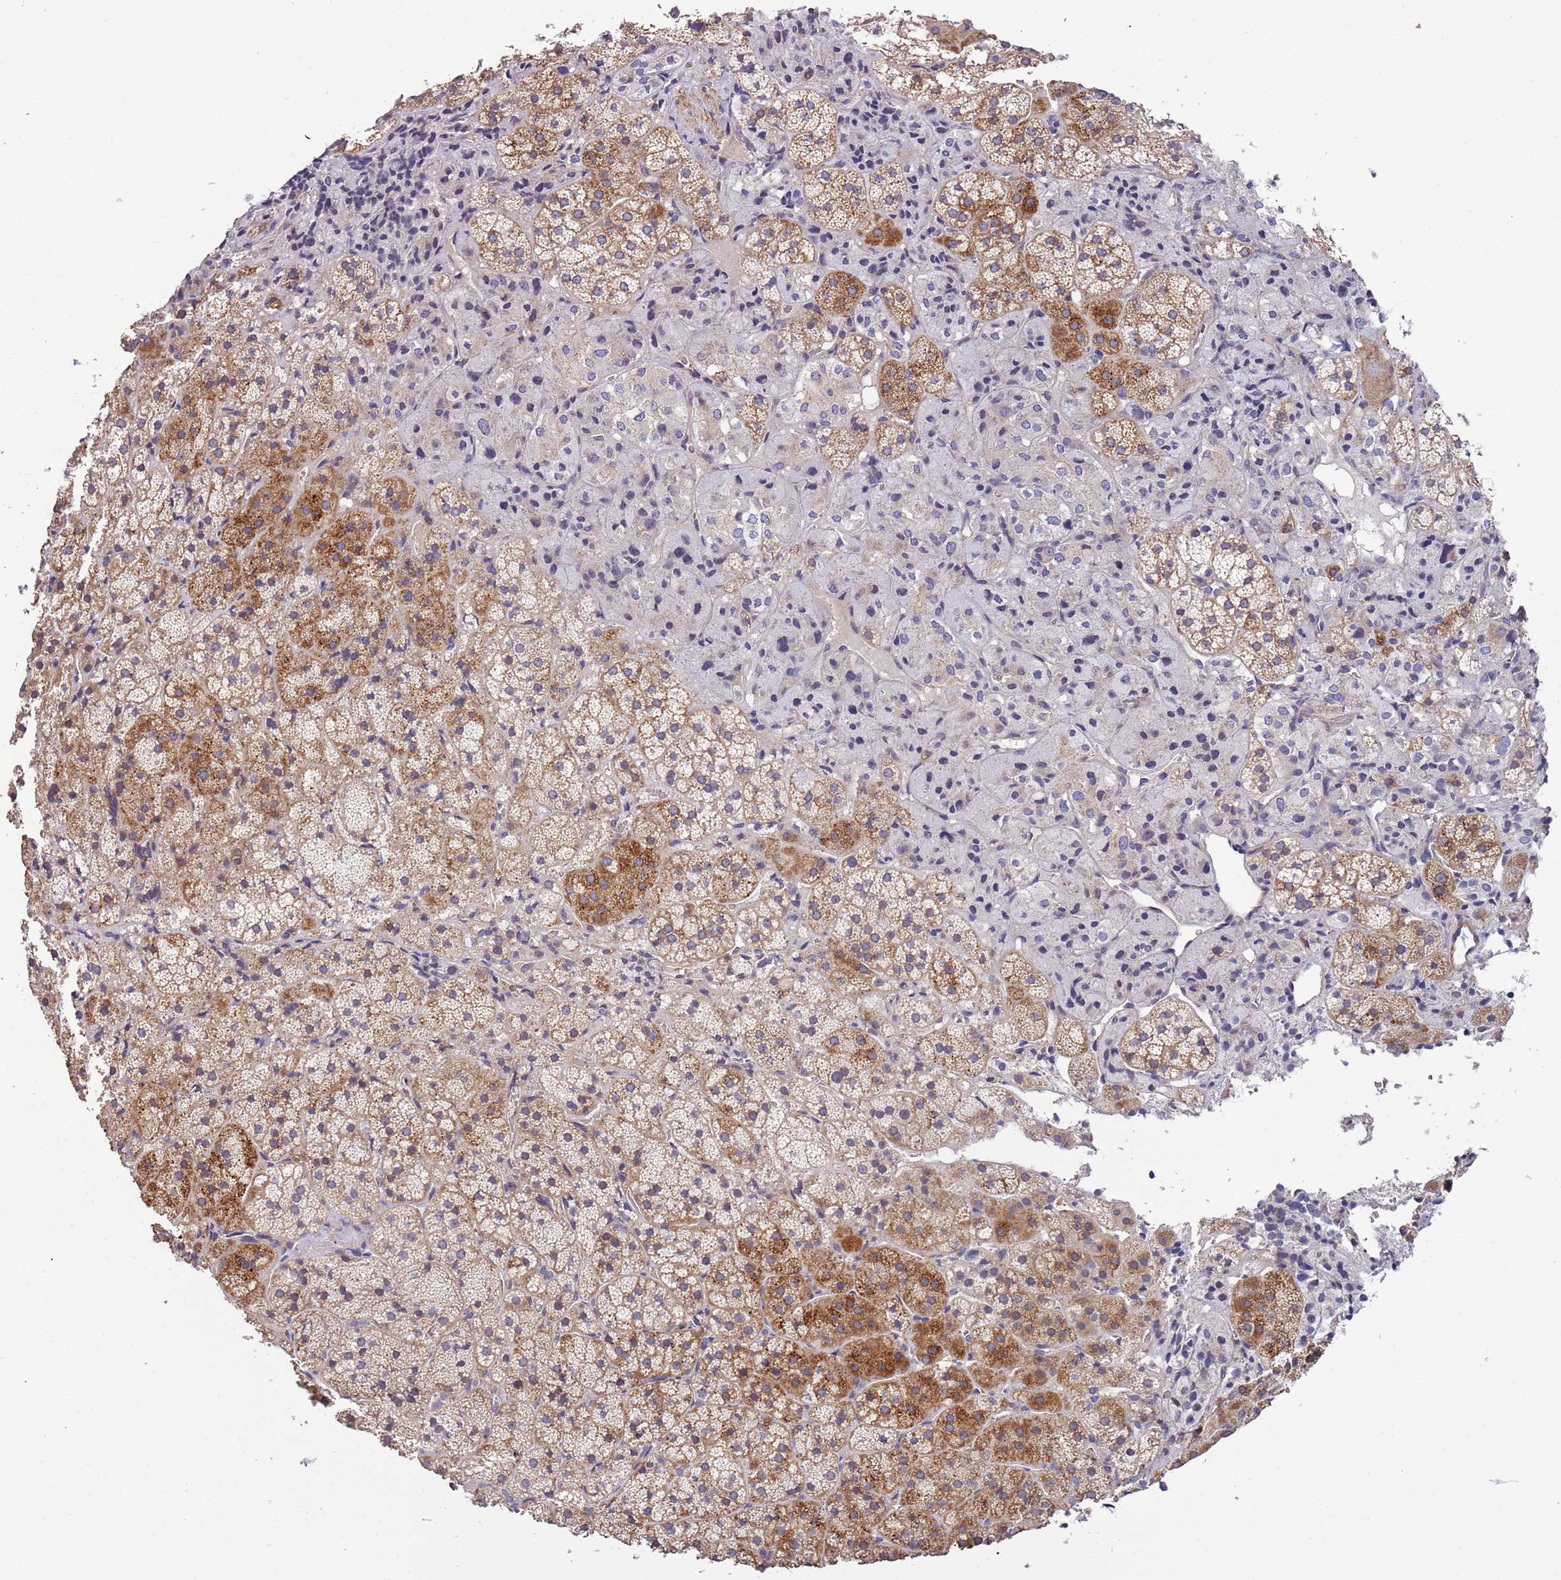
{"staining": {"intensity": "strong", "quantity": "25%-75%", "location": "cytoplasmic/membranous"}, "tissue": "adrenal gland", "cell_type": "Glandular cells", "image_type": "normal", "snomed": [{"axis": "morphology", "description": "Normal tissue, NOS"}, {"axis": "topography", "description": "Adrenal gland"}], "caption": "DAB (3,3'-diaminobenzidine) immunohistochemical staining of normal human adrenal gland reveals strong cytoplasmic/membranous protein expression in approximately 25%-75% of glandular cells. Nuclei are stained in blue.", "gene": "LAMB4", "patient": {"sex": "female", "age": 44}}